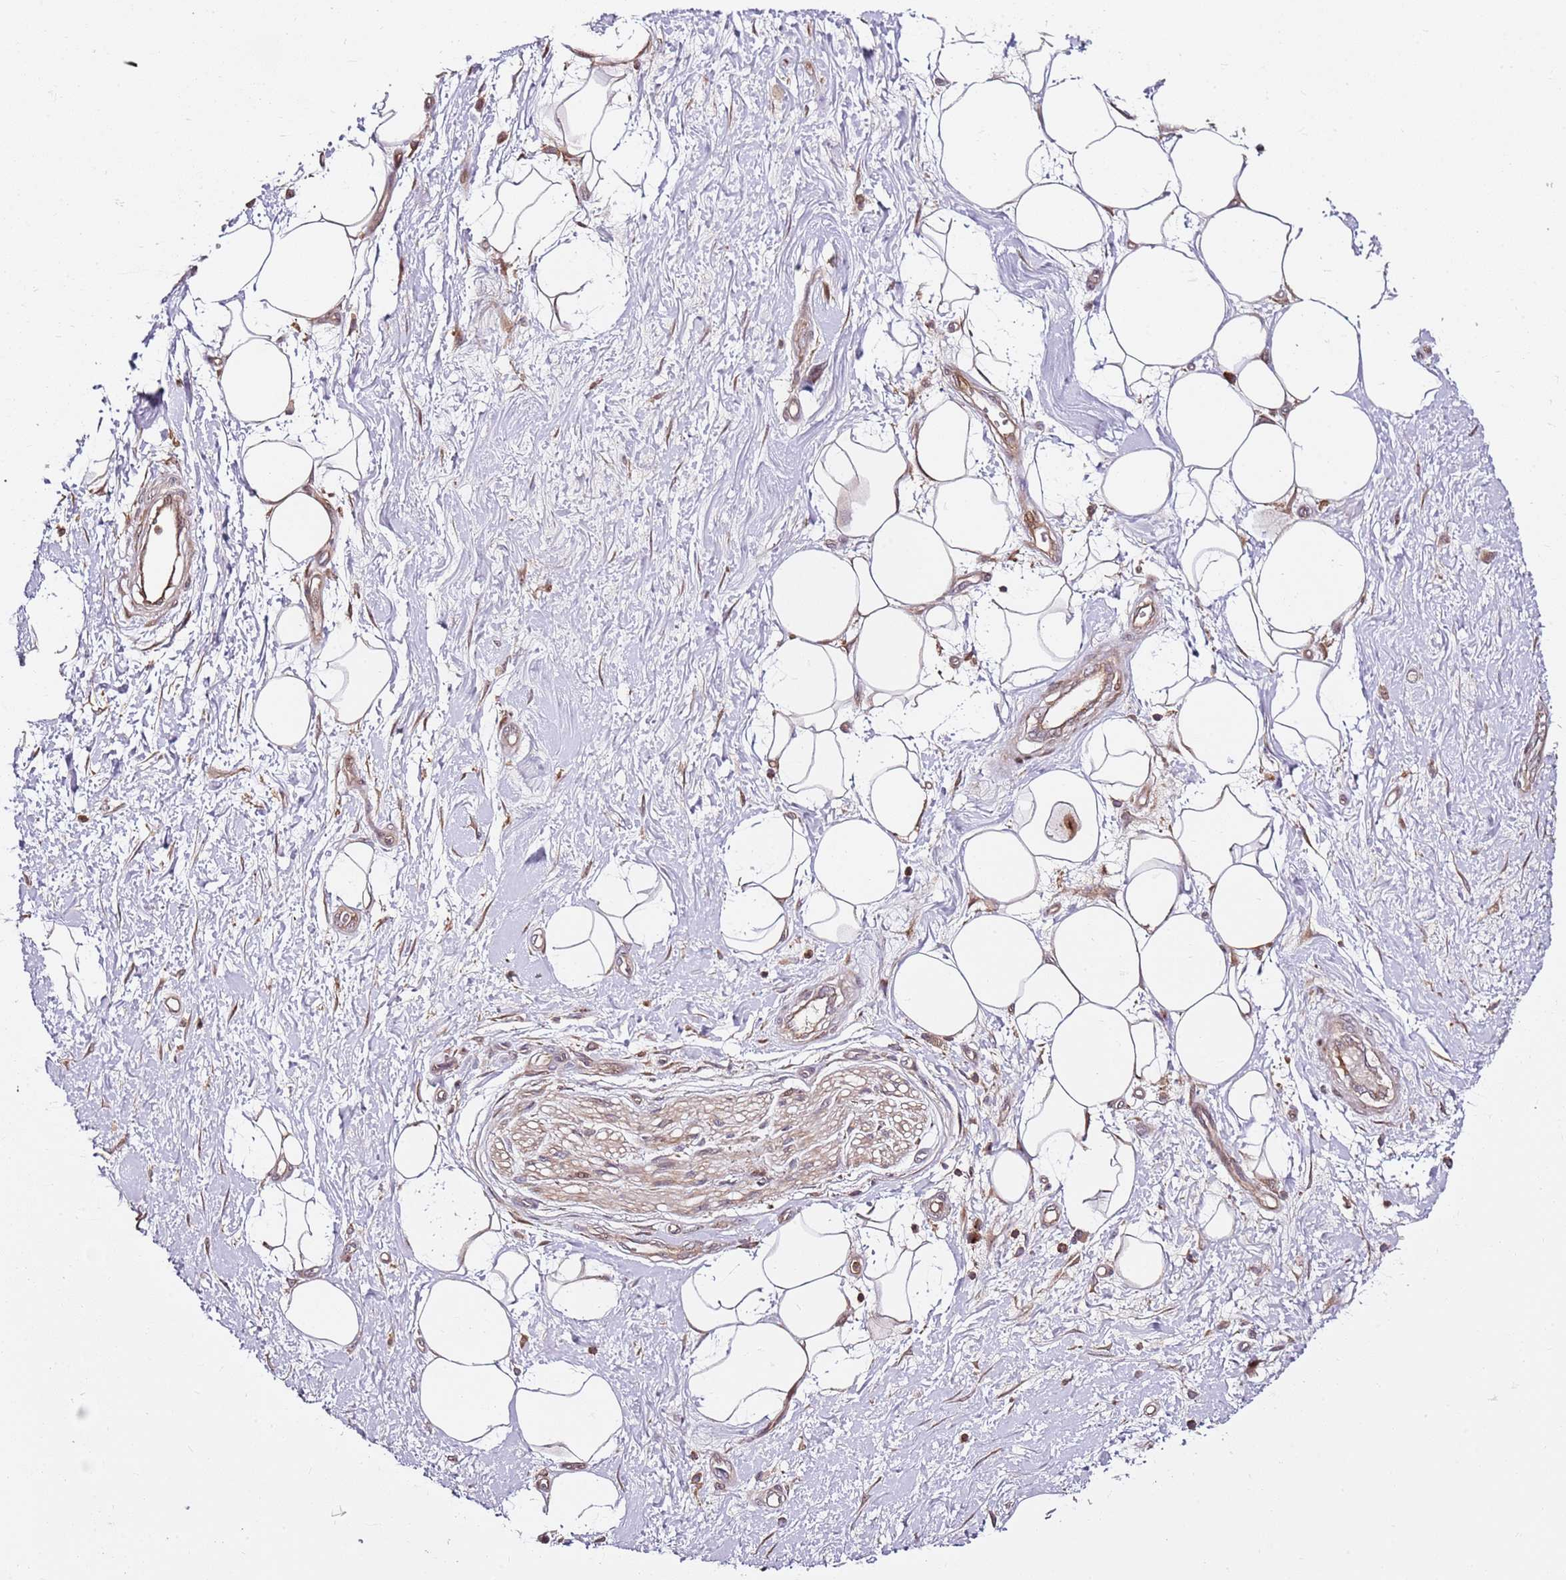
{"staining": {"intensity": "moderate", "quantity": ">75%", "location": "cytoplasmic/membranous"}, "tissue": "adipose tissue", "cell_type": "Adipocytes", "image_type": "normal", "snomed": [{"axis": "morphology", "description": "Normal tissue, NOS"}, {"axis": "morphology", "description": "Adenocarcinoma, NOS"}, {"axis": "topography", "description": "Pancreas"}, {"axis": "topography", "description": "Peripheral nerve tissue"}], "caption": "Immunohistochemistry (IHC) of normal adipose tissue shows medium levels of moderate cytoplasmic/membranous positivity in about >75% of adipocytes.", "gene": "PRMT7", "patient": {"sex": "male", "age": 59}}